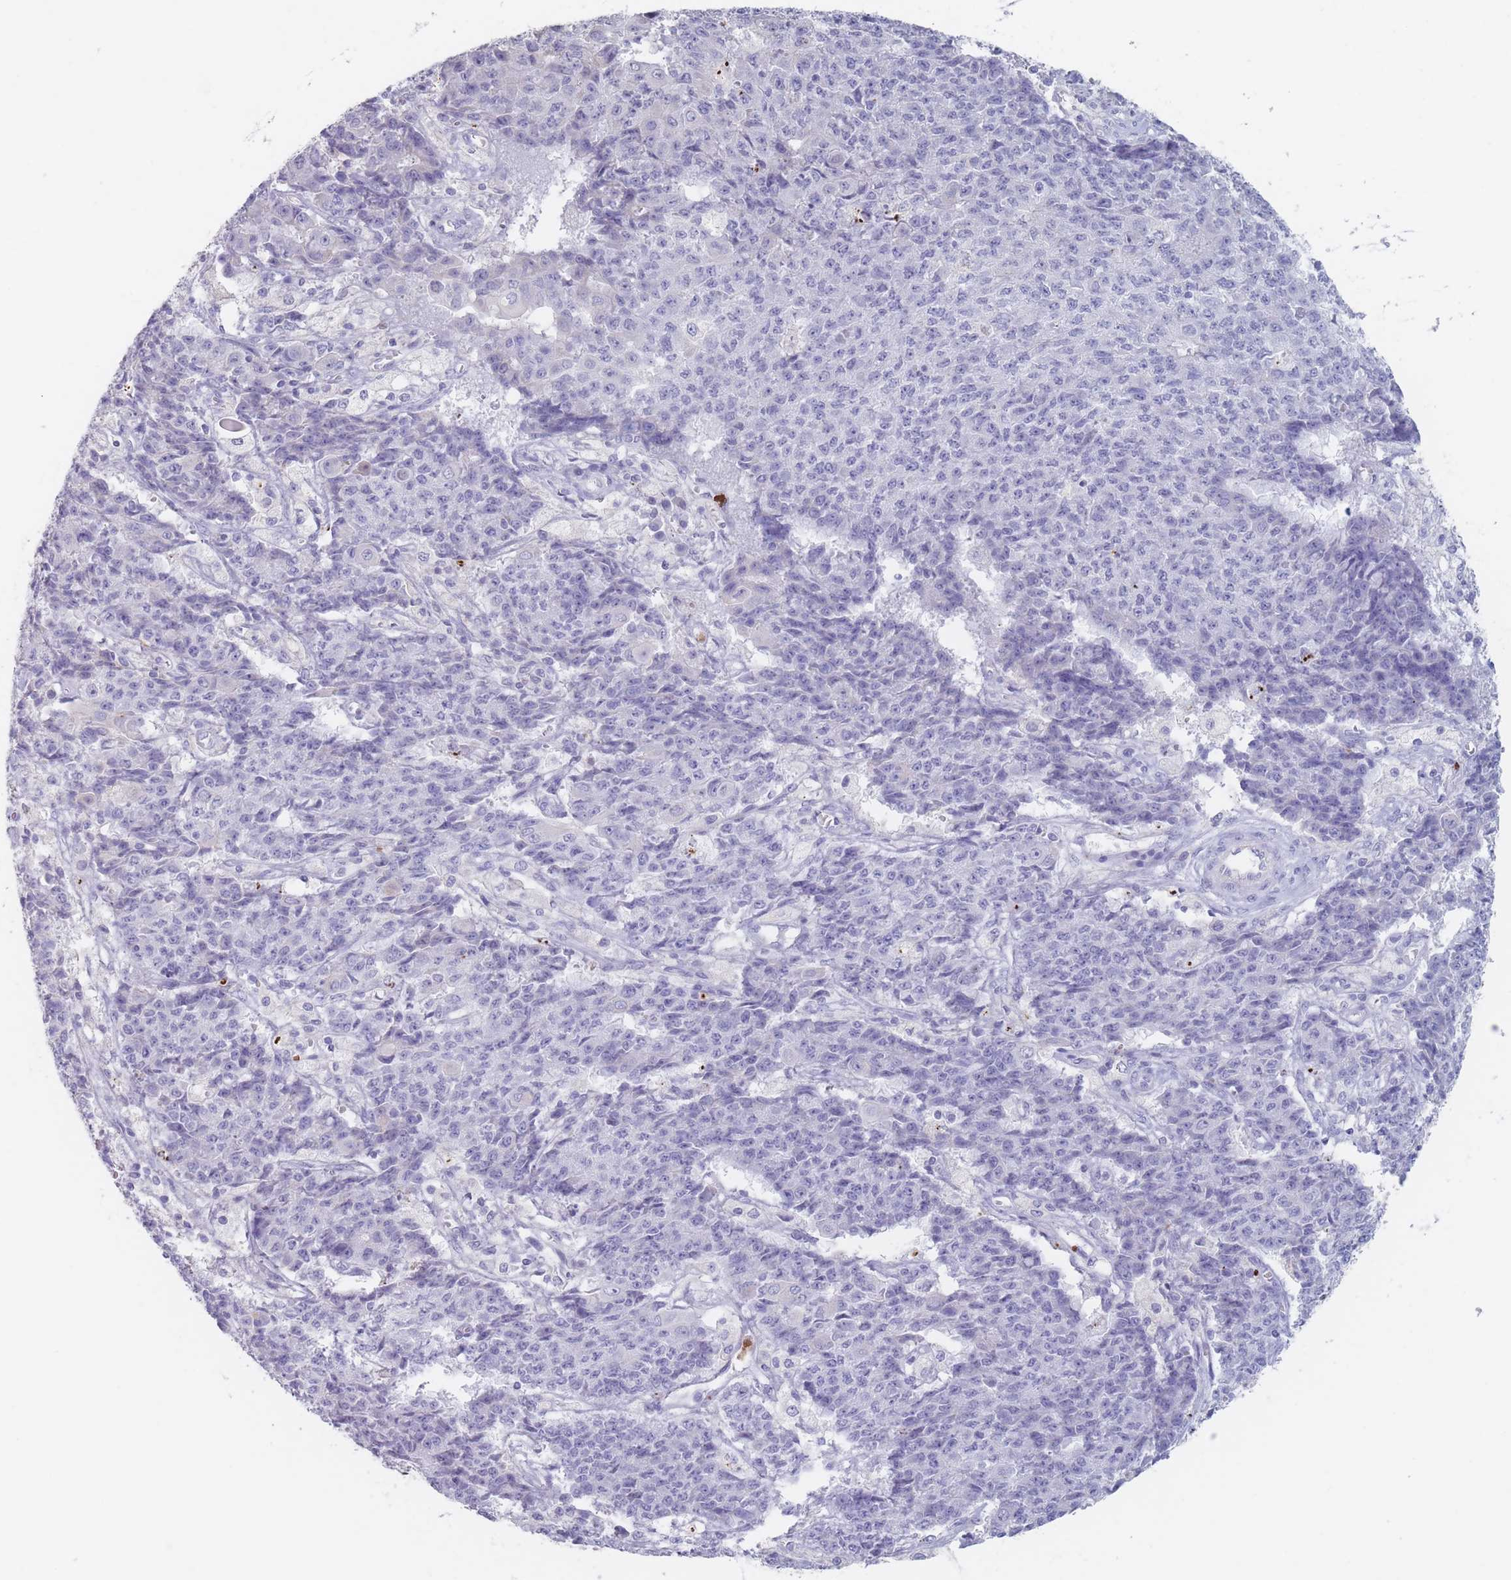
{"staining": {"intensity": "negative", "quantity": "none", "location": "none"}, "tissue": "ovarian cancer", "cell_type": "Tumor cells", "image_type": "cancer", "snomed": [{"axis": "morphology", "description": "Carcinoma, endometroid"}, {"axis": "topography", "description": "Ovary"}], "caption": "Immunohistochemistry (IHC) of ovarian endometroid carcinoma displays no expression in tumor cells. (Immunohistochemistry, brightfield microscopy, high magnification).", "gene": "ATP1A3", "patient": {"sex": "female", "age": 42}}